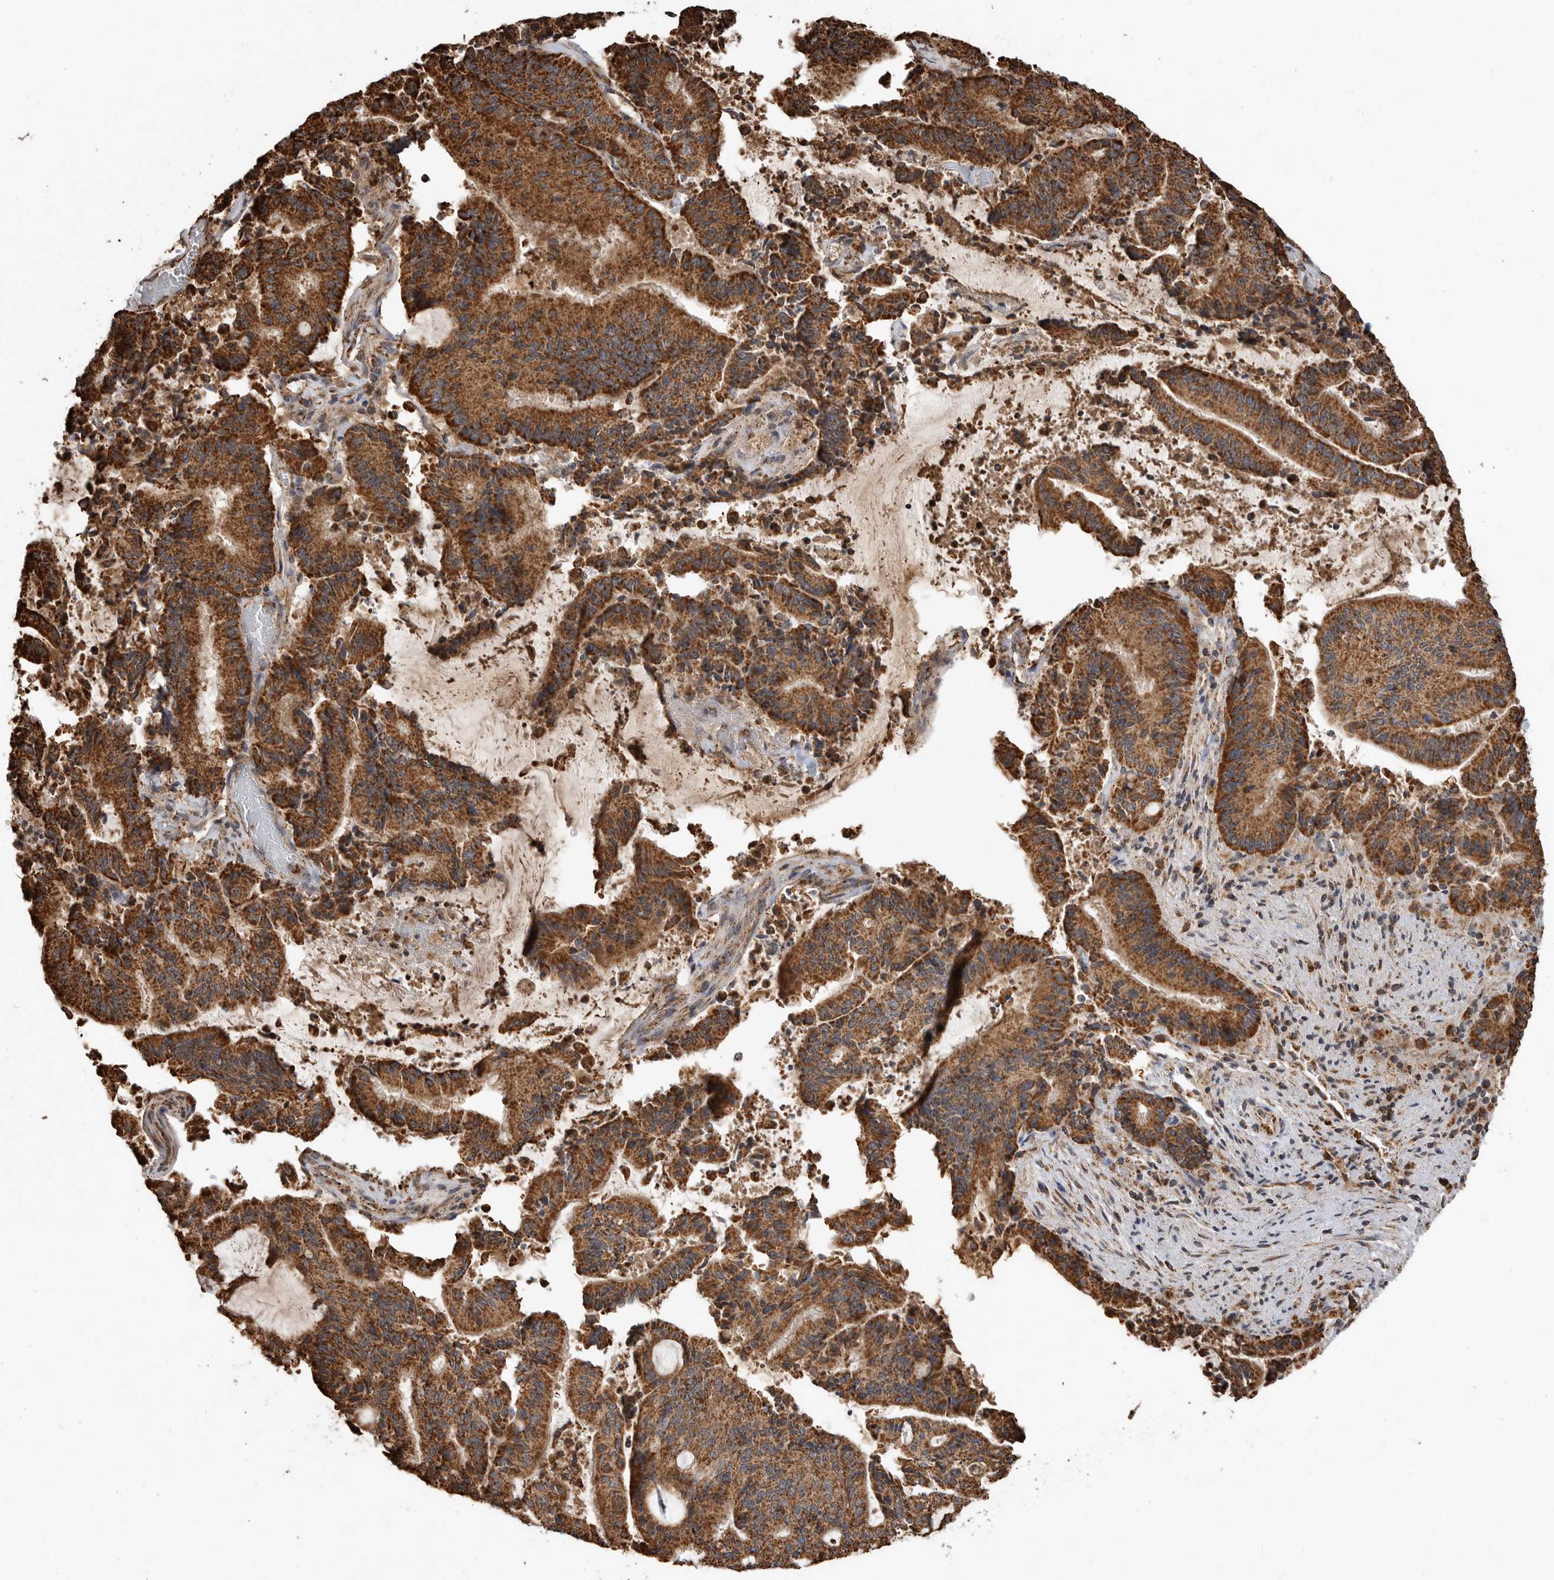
{"staining": {"intensity": "strong", "quantity": ">75%", "location": "cytoplasmic/membranous"}, "tissue": "liver cancer", "cell_type": "Tumor cells", "image_type": "cancer", "snomed": [{"axis": "morphology", "description": "Normal tissue, NOS"}, {"axis": "morphology", "description": "Cholangiocarcinoma"}, {"axis": "topography", "description": "Liver"}, {"axis": "topography", "description": "Peripheral nerve tissue"}], "caption": "DAB immunohistochemical staining of human liver cancer (cholangiocarcinoma) reveals strong cytoplasmic/membranous protein positivity in about >75% of tumor cells.", "gene": "GCNT2", "patient": {"sex": "female", "age": 73}}